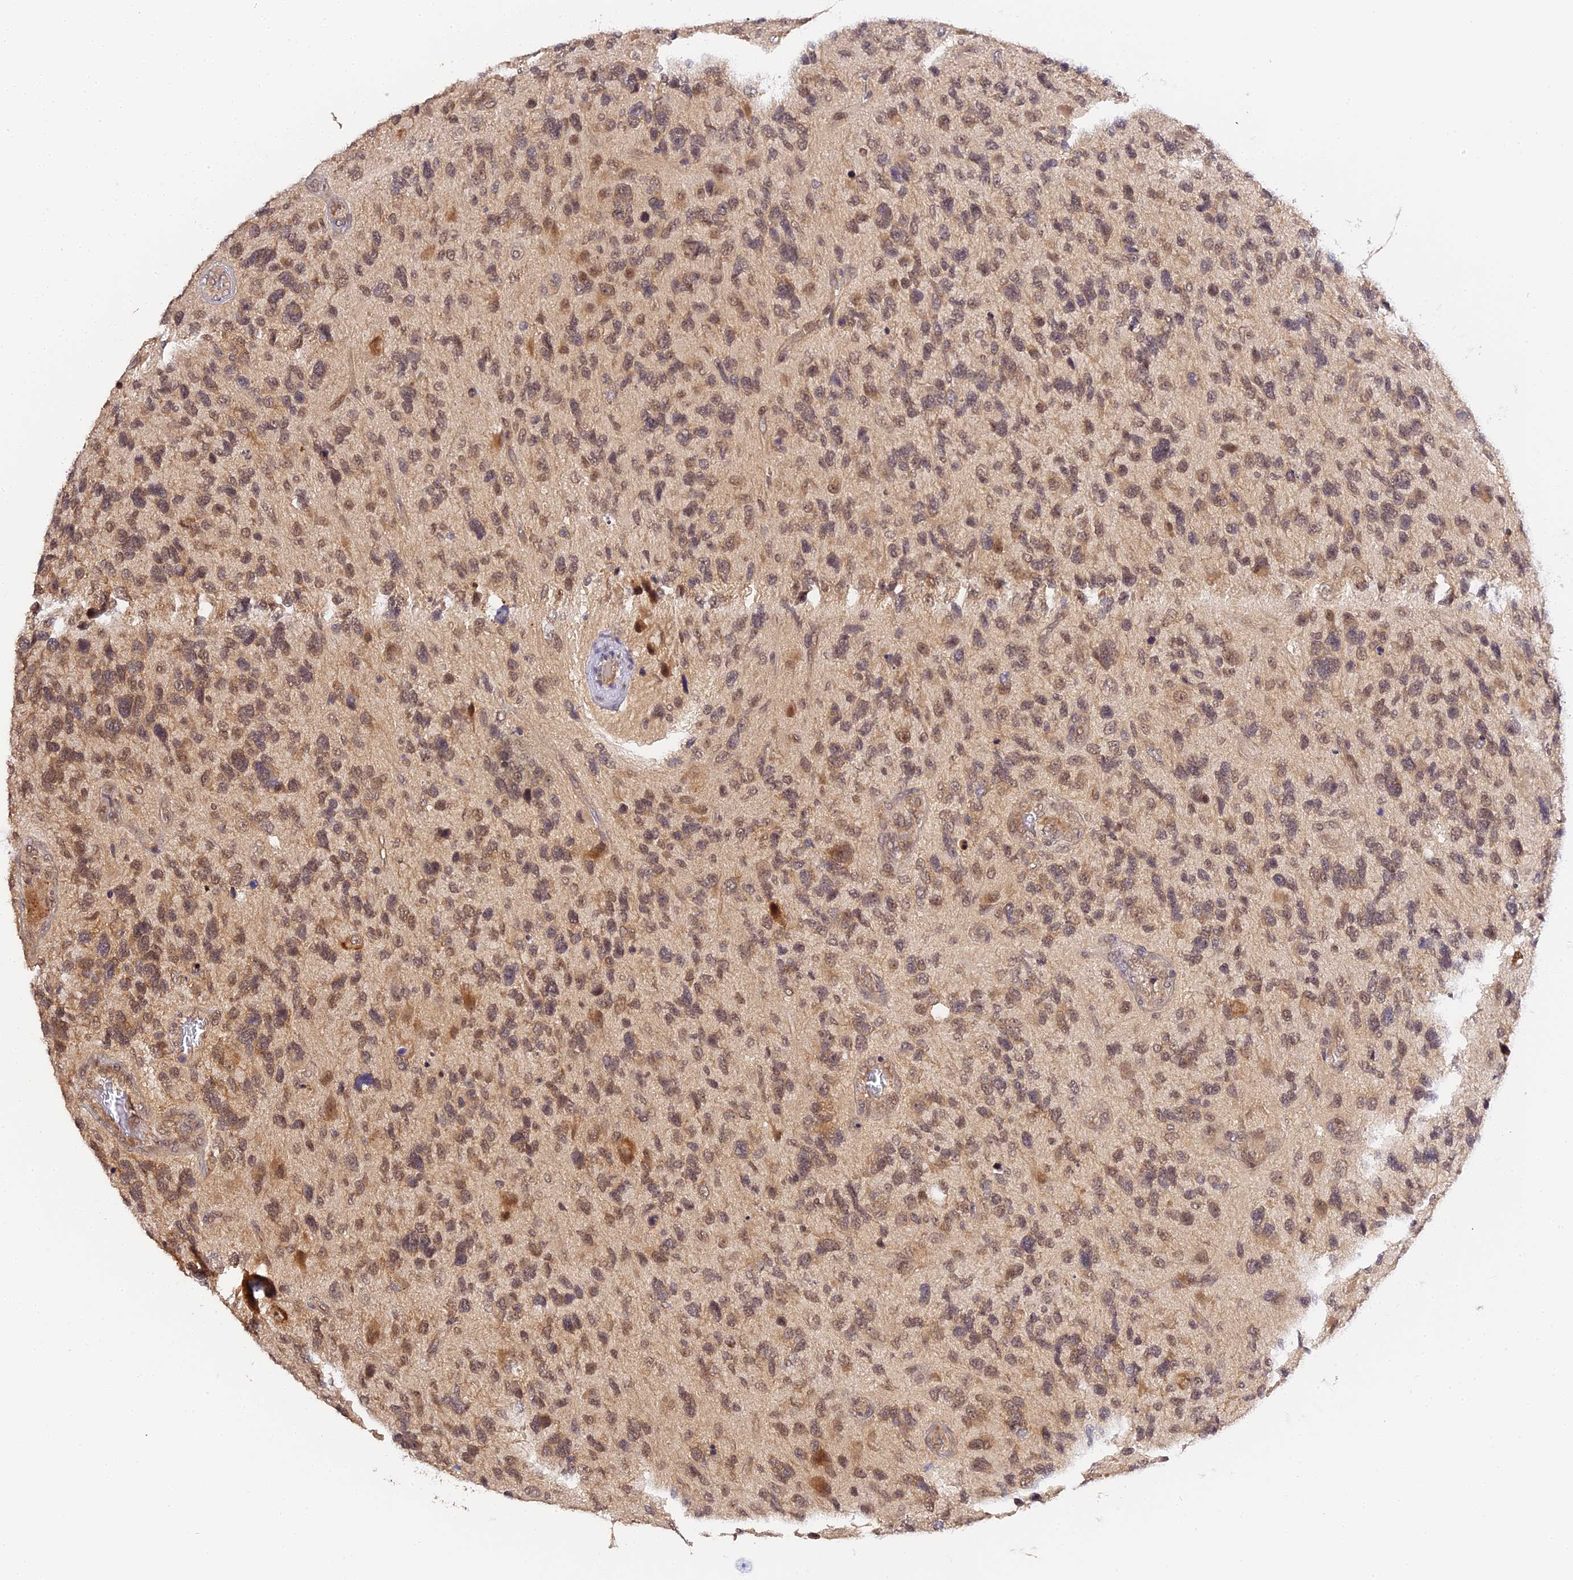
{"staining": {"intensity": "moderate", "quantity": ">75%", "location": "cytoplasmic/membranous"}, "tissue": "glioma", "cell_type": "Tumor cells", "image_type": "cancer", "snomed": [{"axis": "morphology", "description": "Glioma, malignant, High grade"}, {"axis": "topography", "description": "Brain"}], "caption": "A high-resolution histopathology image shows IHC staining of high-grade glioma (malignant), which demonstrates moderate cytoplasmic/membranous staining in about >75% of tumor cells.", "gene": "IMPACT", "patient": {"sex": "female", "age": 58}}